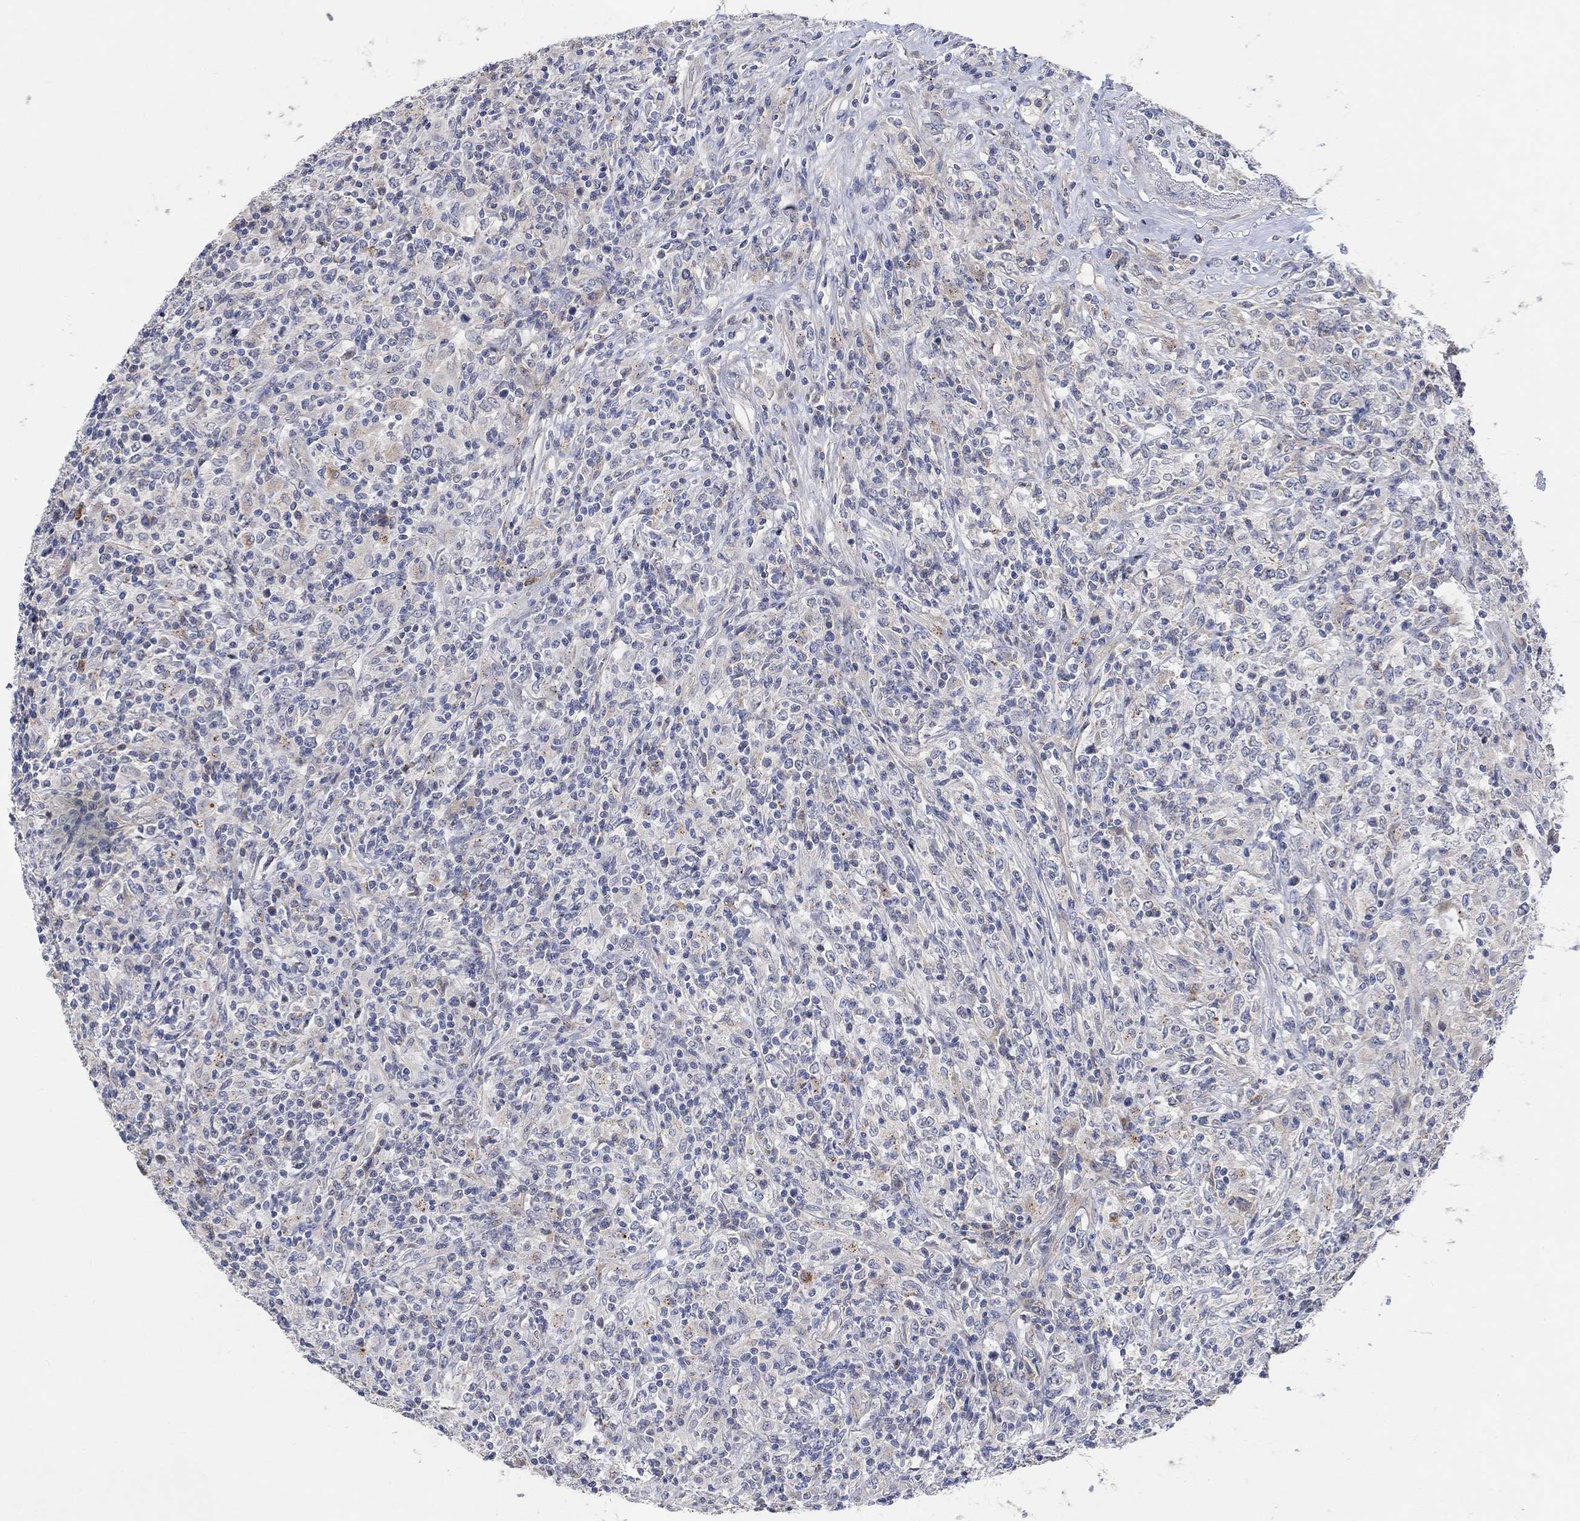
{"staining": {"intensity": "negative", "quantity": "none", "location": "none"}, "tissue": "lymphoma", "cell_type": "Tumor cells", "image_type": "cancer", "snomed": [{"axis": "morphology", "description": "Malignant lymphoma, non-Hodgkin's type, High grade"}, {"axis": "topography", "description": "Lung"}], "caption": "There is no significant staining in tumor cells of lymphoma.", "gene": "HCRTR1", "patient": {"sex": "male", "age": 79}}